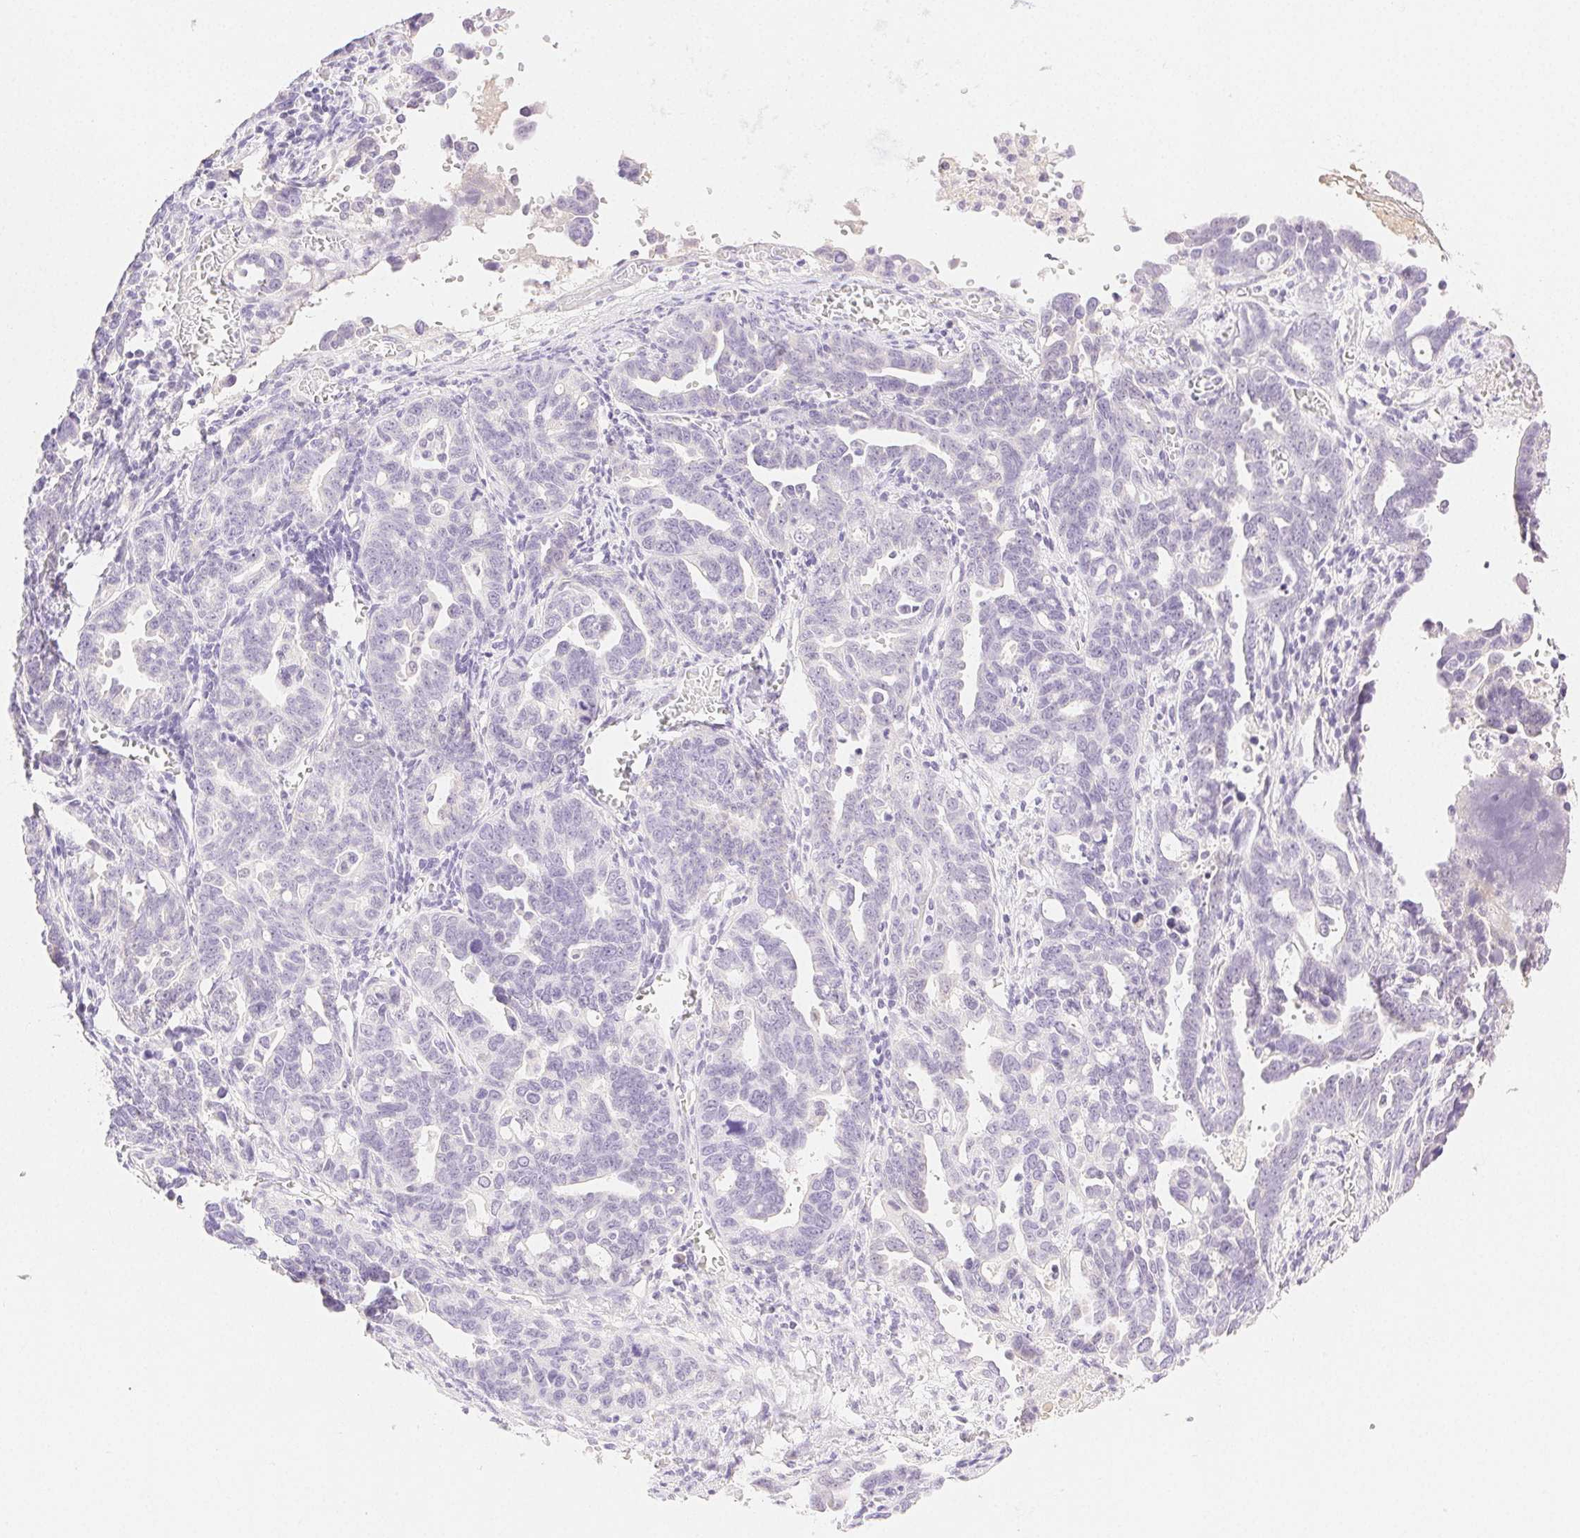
{"staining": {"intensity": "negative", "quantity": "none", "location": "none"}, "tissue": "ovarian cancer", "cell_type": "Tumor cells", "image_type": "cancer", "snomed": [{"axis": "morphology", "description": "Cystadenocarcinoma, serous, NOS"}, {"axis": "topography", "description": "Ovary"}], "caption": "Human serous cystadenocarcinoma (ovarian) stained for a protein using IHC exhibits no positivity in tumor cells.", "gene": "SPACA4", "patient": {"sex": "female", "age": 69}}